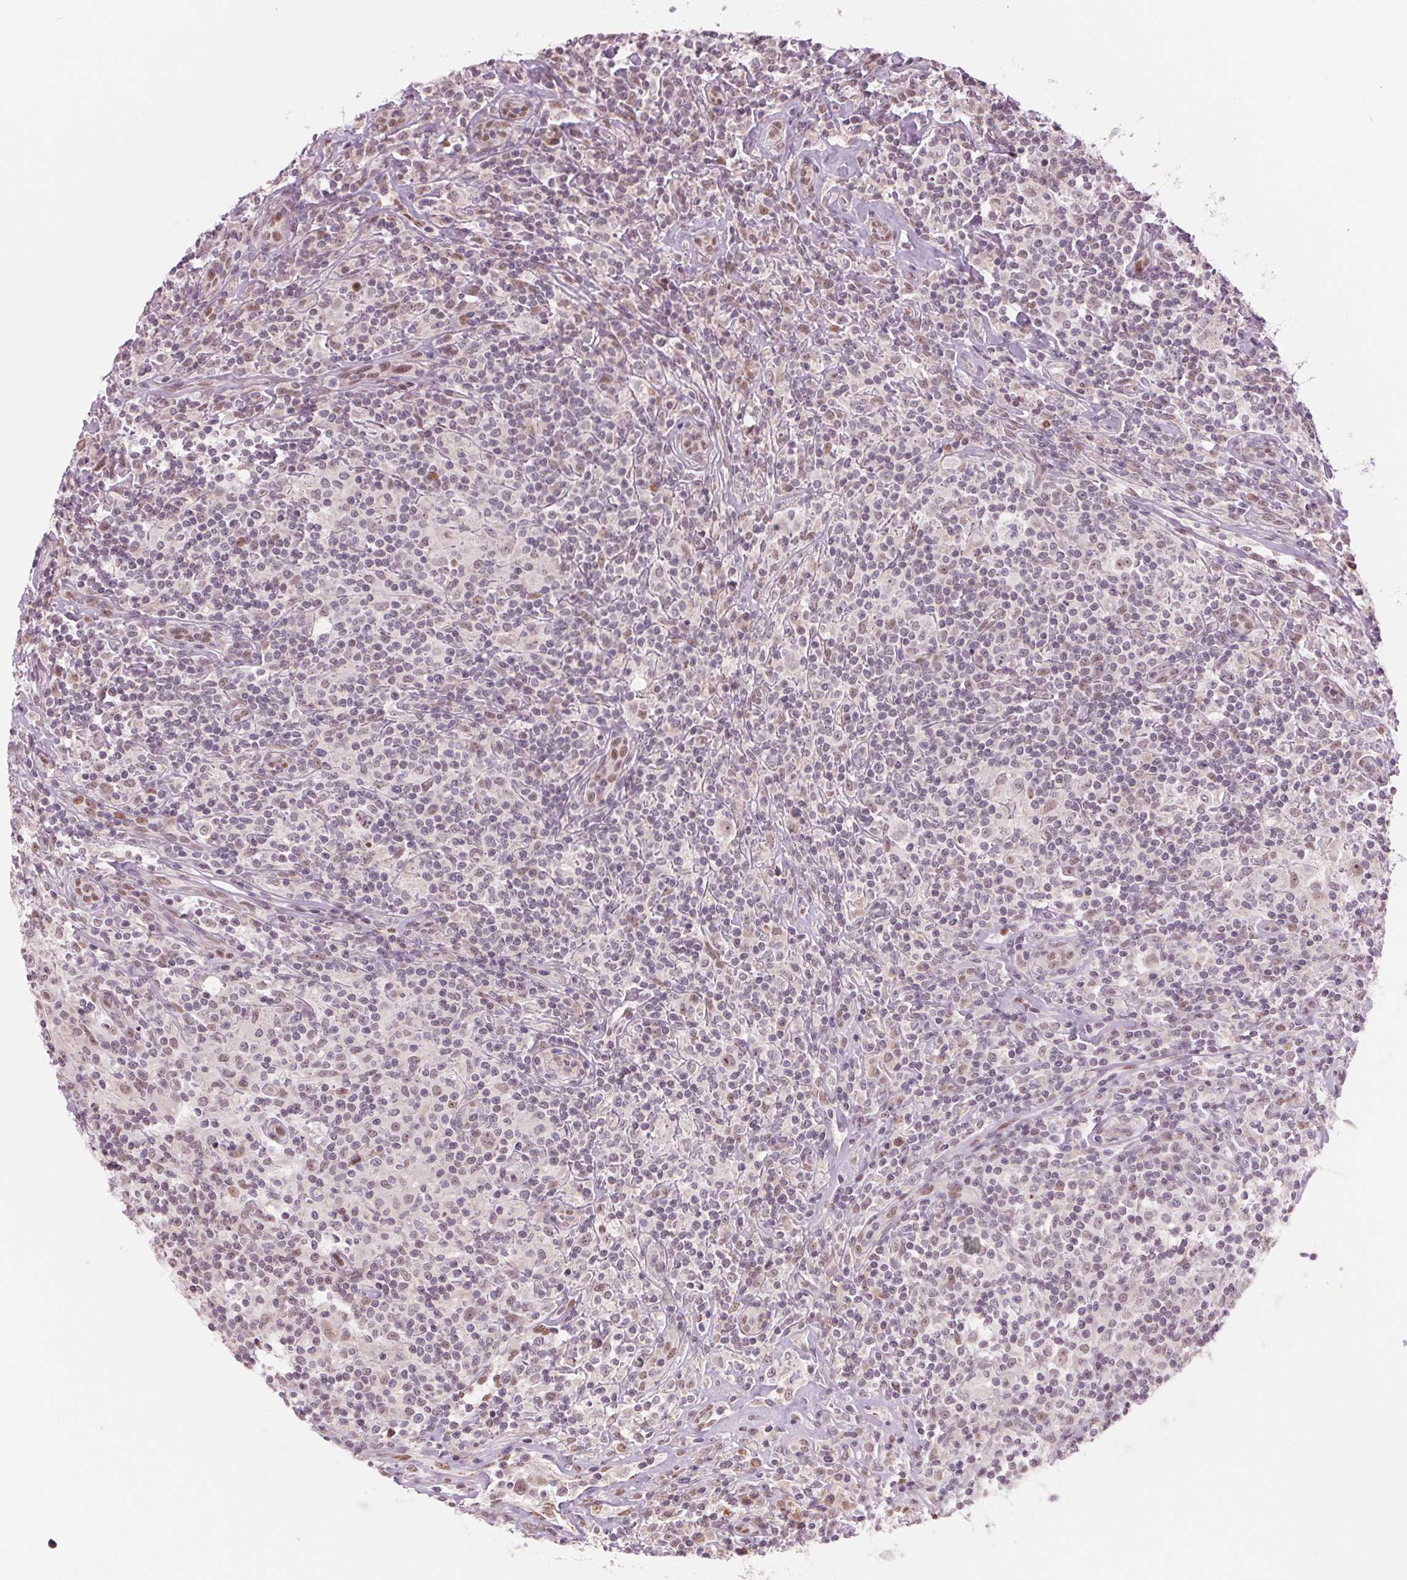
{"staining": {"intensity": "weak", "quantity": "<25%", "location": "nuclear"}, "tissue": "lymphoma", "cell_type": "Tumor cells", "image_type": "cancer", "snomed": [{"axis": "morphology", "description": "Hodgkin's disease, NOS"}, {"axis": "morphology", "description": "Hodgkin's lymphoma, nodular sclerosis"}, {"axis": "topography", "description": "Lymph node"}], "caption": "Hodgkin's lymphoma, nodular sclerosis was stained to show a protein in brown. There is no significant positivity in tumor cells. The staining is performed using DAB brown chromogen with nuclei counter-stained in using hematoxylin.", "gene": "ARHGAP32", "patient": {"sex": "female", "age": 10}}